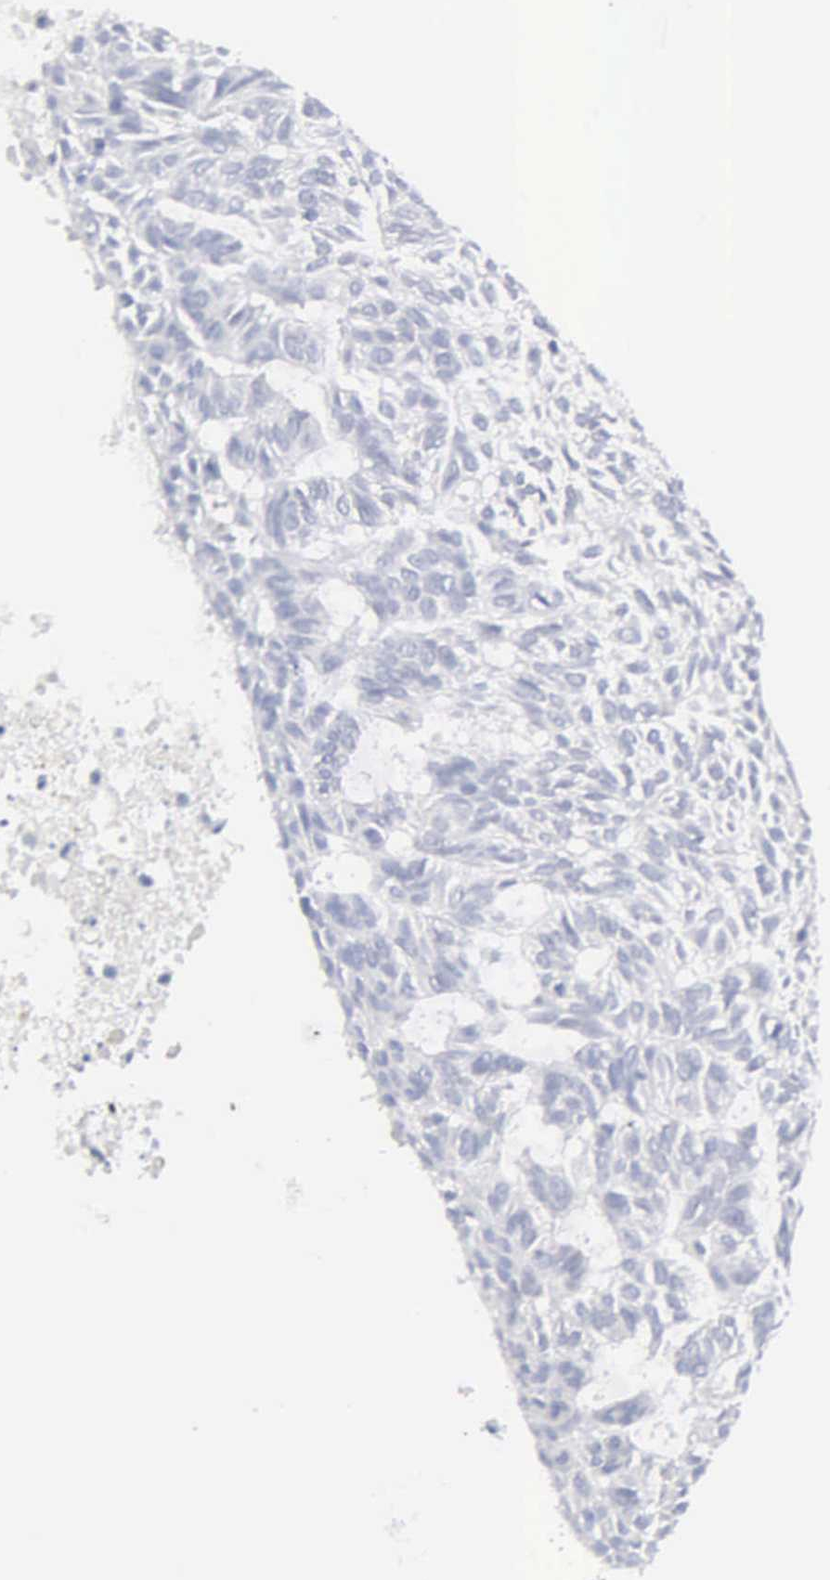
{"staining": {"intensity": "negative", "quantity": "none", "location": "none"}, "tissue": "skin cancer", "cell_type": "Tumor cells", "image_type": "cancer", "snomed": [{"axis": "morphology", "description": "Basal cell carcinoma"}, {"axis": "topography", "description": "Skin"}], "caption": "Immunohistochemical staining of human skin basal cell carcinoma exhibits no significant positivity in tumor cells. (DAB (3,3'-diaminobenzidine) immunohistochemistry, high magnification).", "gene": "ASPHD2", "patient": {"sex": "male", "age": 75}}